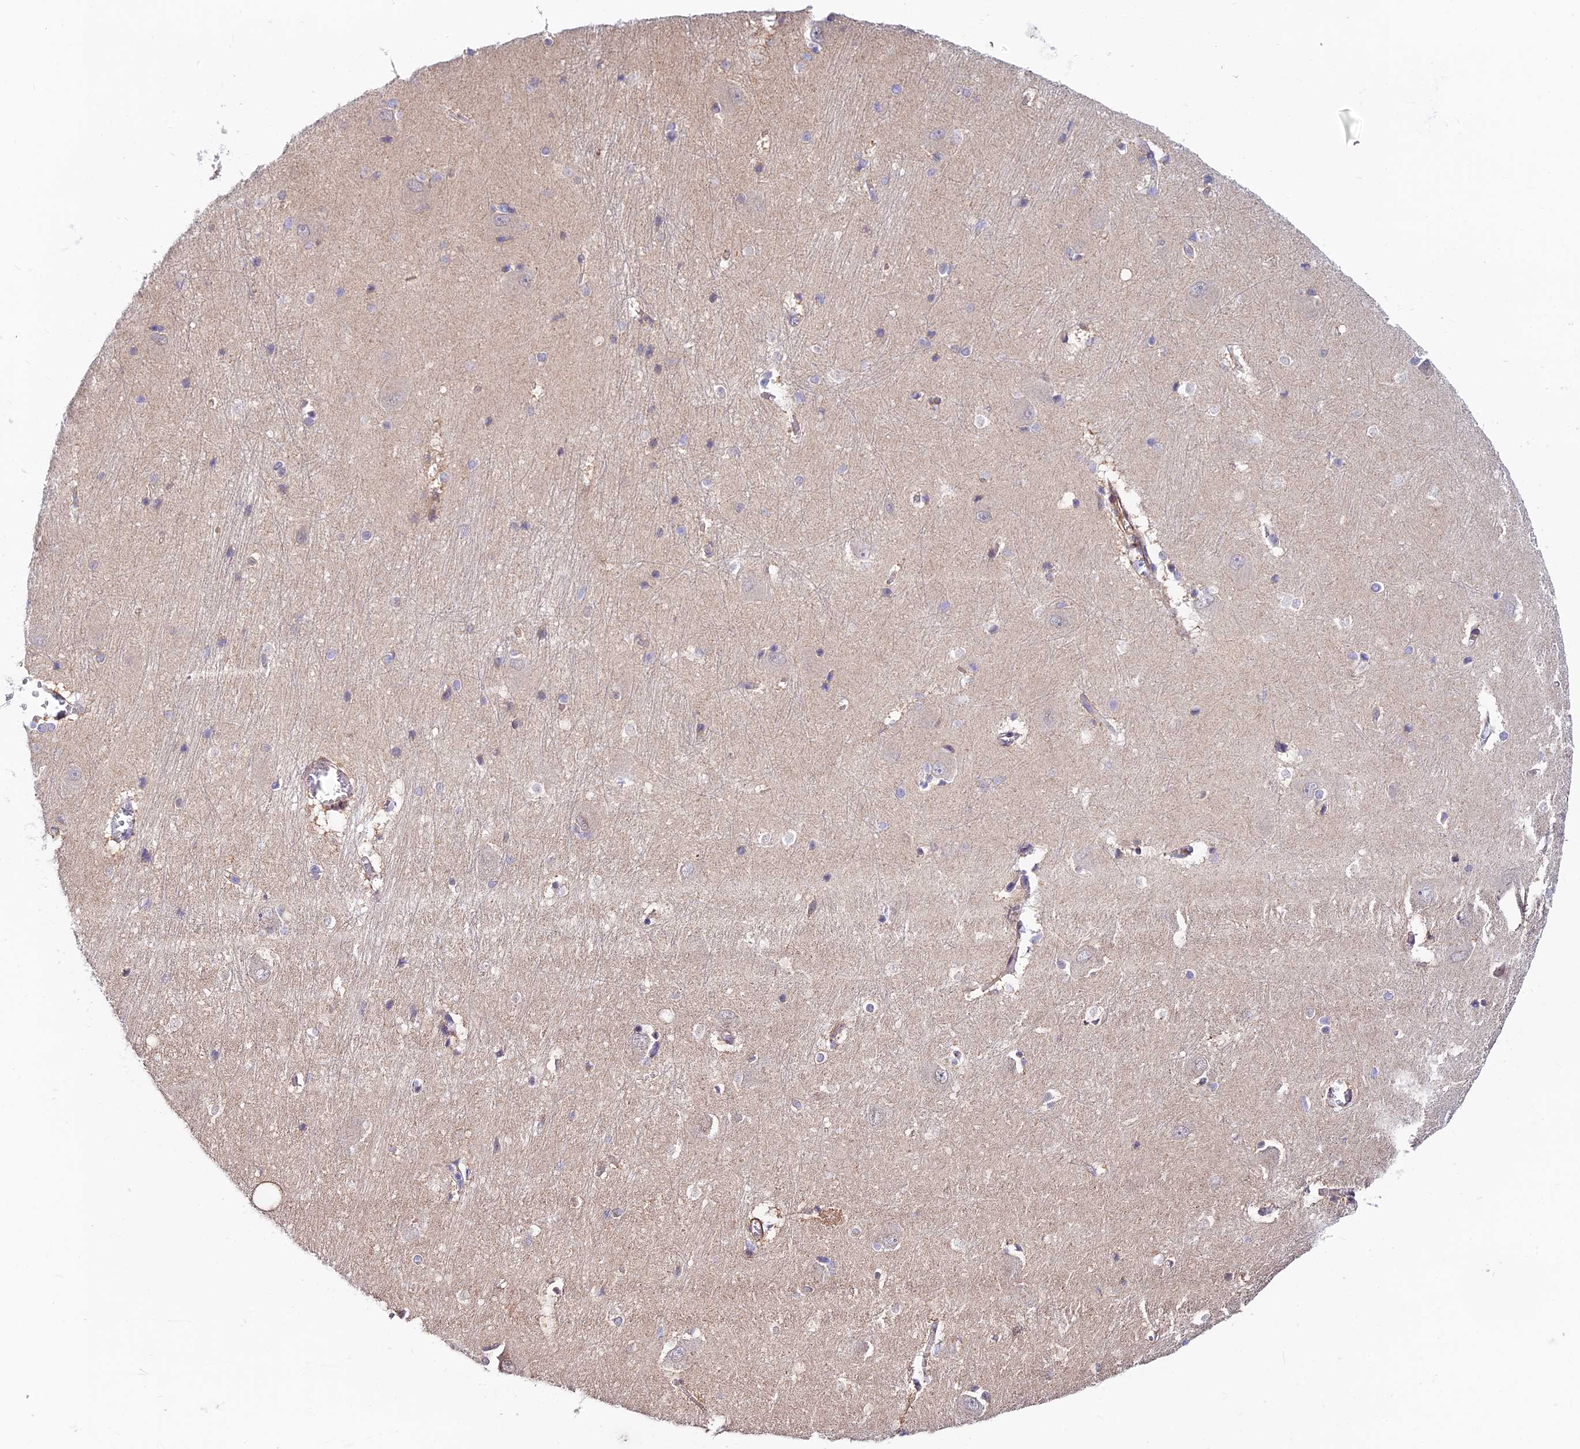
{"staining": {"intensity": "negative", "quantity": "none", "location": "none"}, "tissue": "caudate", "cell_type": "Glial cells", "image_type": "normal", "snomed": [{"axis": "morphology", "description": "Normal tissue, NOS"}, {"axis": "topography", "description": "Lateral ventricle wall"}], "caption": "Immunohistochemistry (IHC) of benign caudate reveals no positivity in glial cells.", "gene": "ANKRD50", "patient": {"sex": "male", "age": 37}}